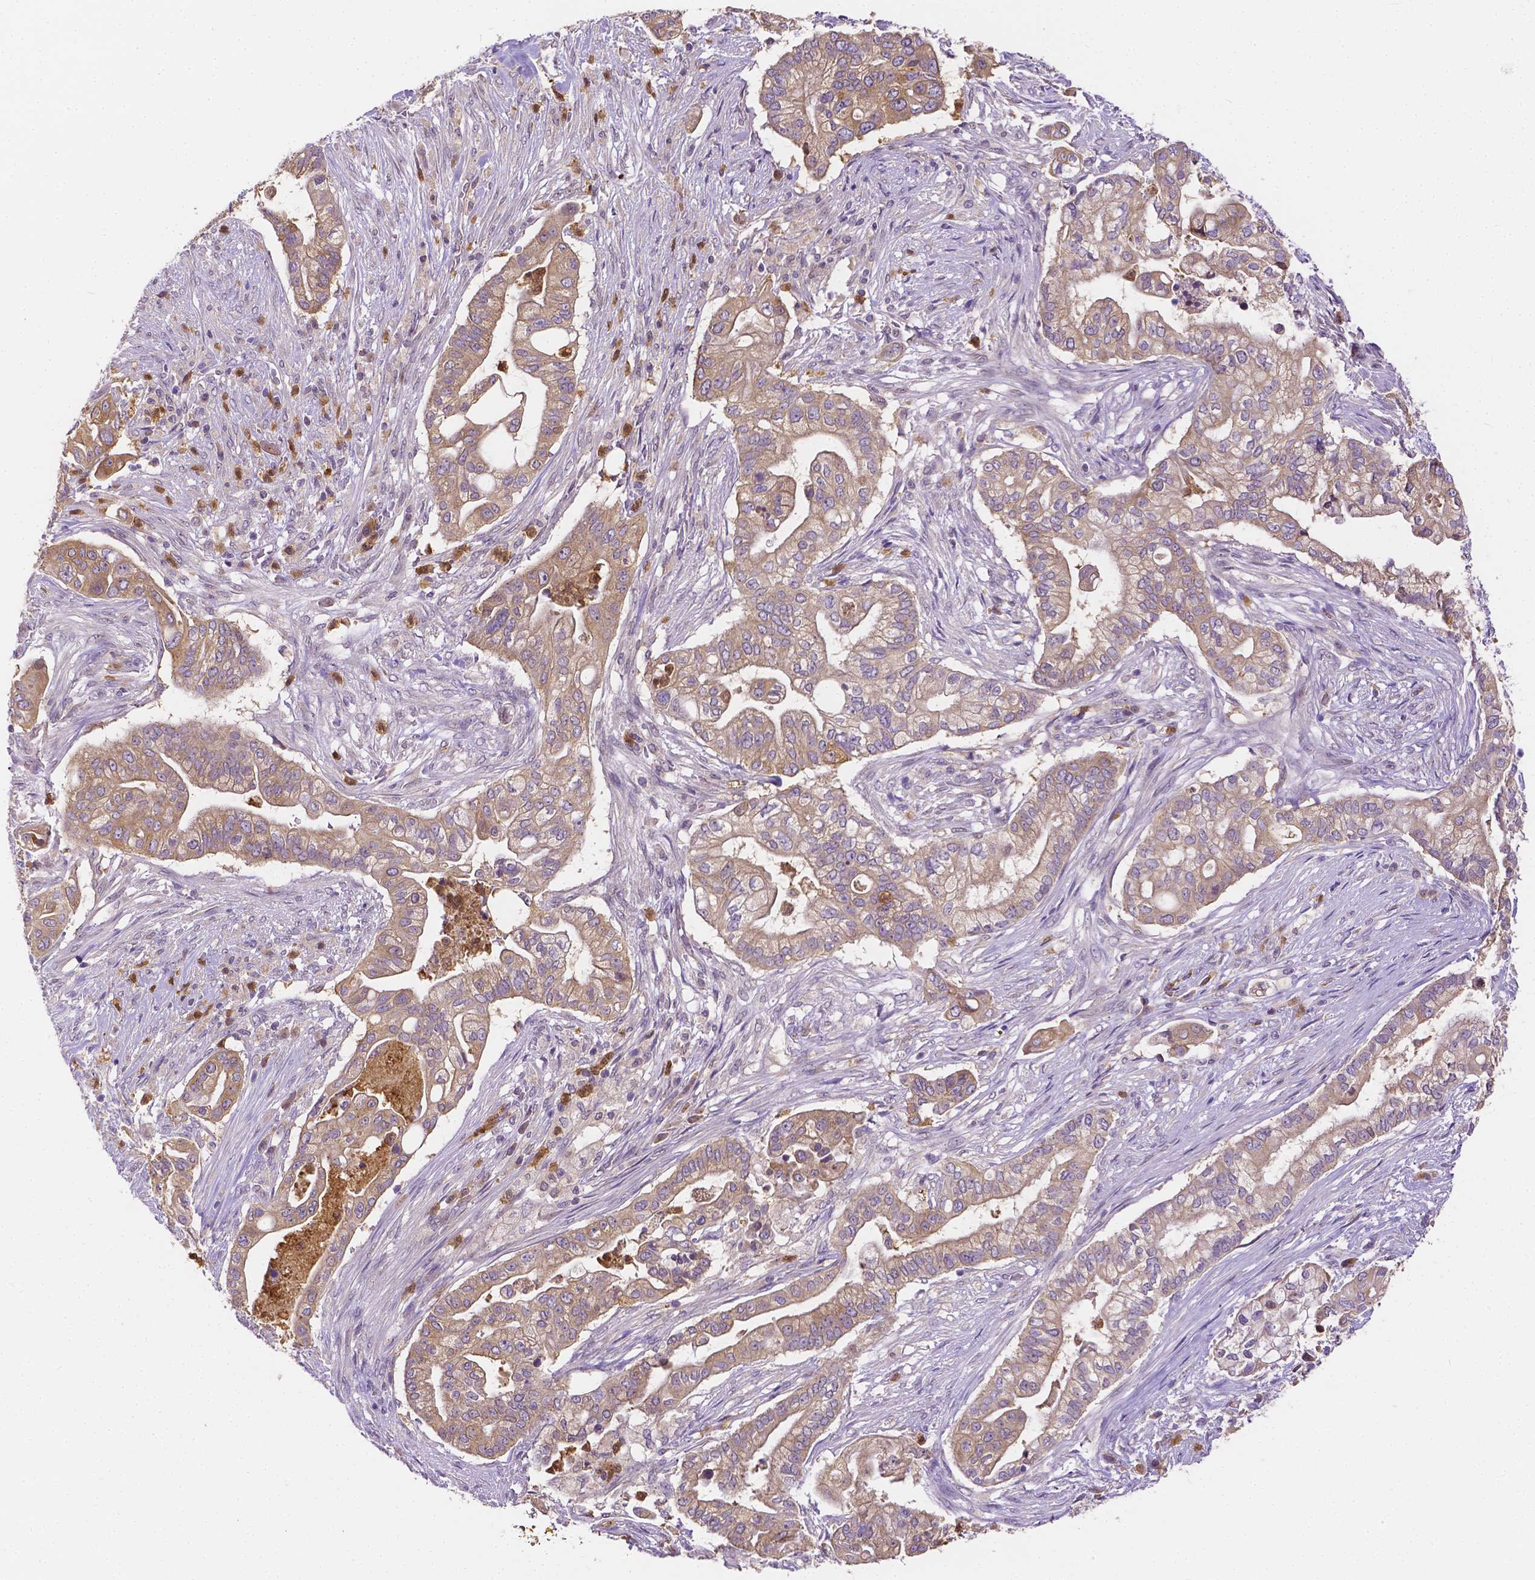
{"staining": {"intensity": "weak", "quantity": "<25%", "location": "cytoplasmic/membranous"}, "tissue": "pancreatic cancer", "cell_type": "Tumor cells", "image_type": "cancer", "snomed": [{"axis": "morphology", "description": "Adenocarcinoma, NOS"}, {"axis": "topography", "description": "Pancreas"}], "caption": "Immunohistochemical staining of pancreatic cancer (adenocarcinoma) shows no significant expression in tumor cells.", "gene": "ZNRD2", "patient": {"sex": "female", "age": 69}}